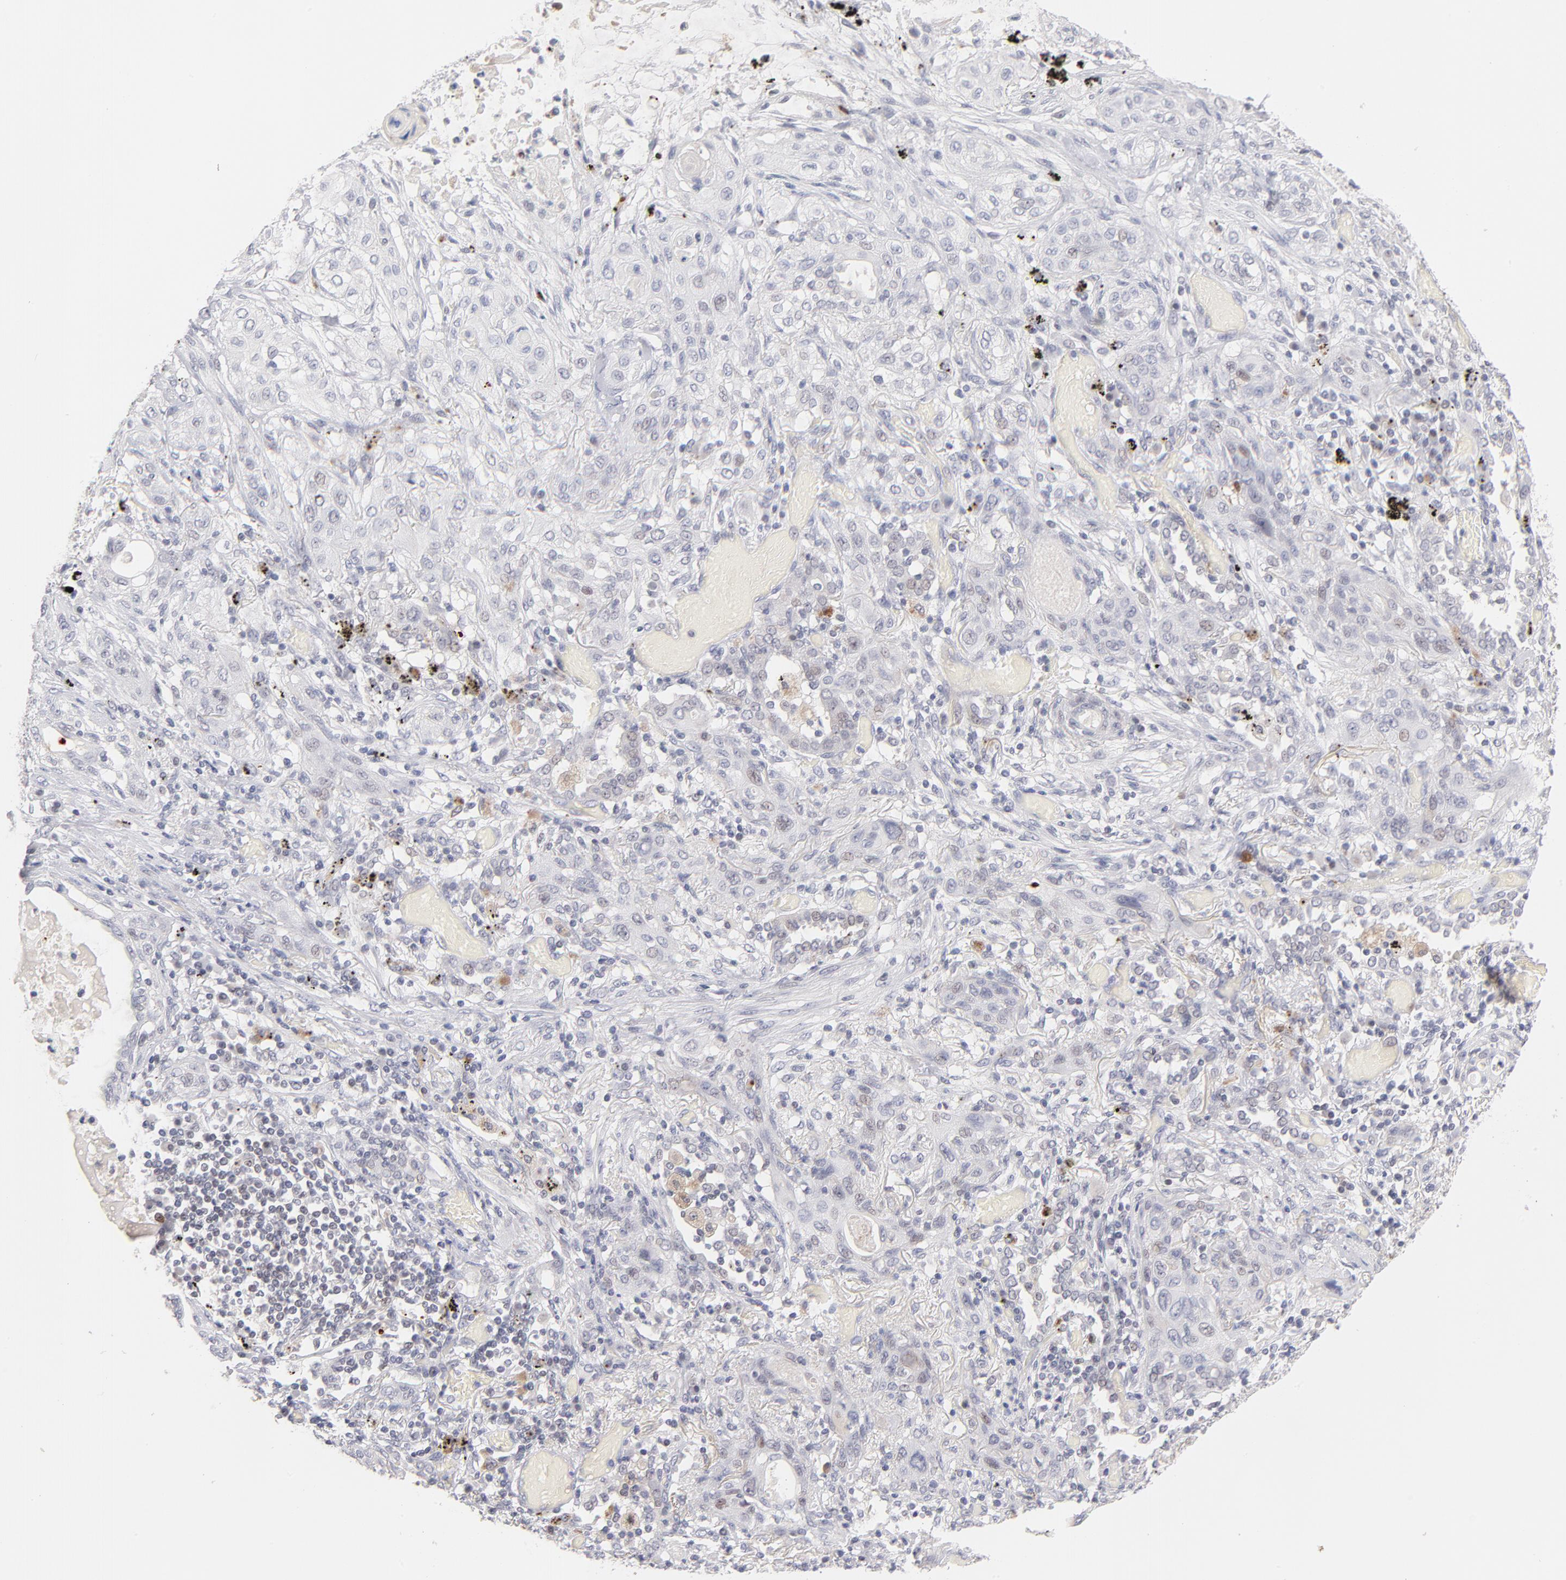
{"staining": {"intensity": "weak", "quantity": "<25%", "location": "nuclear"}, "tissue": "lung cancer", "cell_type": "Tumor cells", "image_type": "cancer", "snomed": [{"axis": "morphology", "description": "Squamous cell carcinoma, NOS"}, {"axis": "topography", "description": "Lung"}], "caption": "Lung cancer was stained to show a protein in brown. There is no significant positivity in tumor cells.", "gene": "PARP1", "patient": {"sex": "female", "age": 47}}